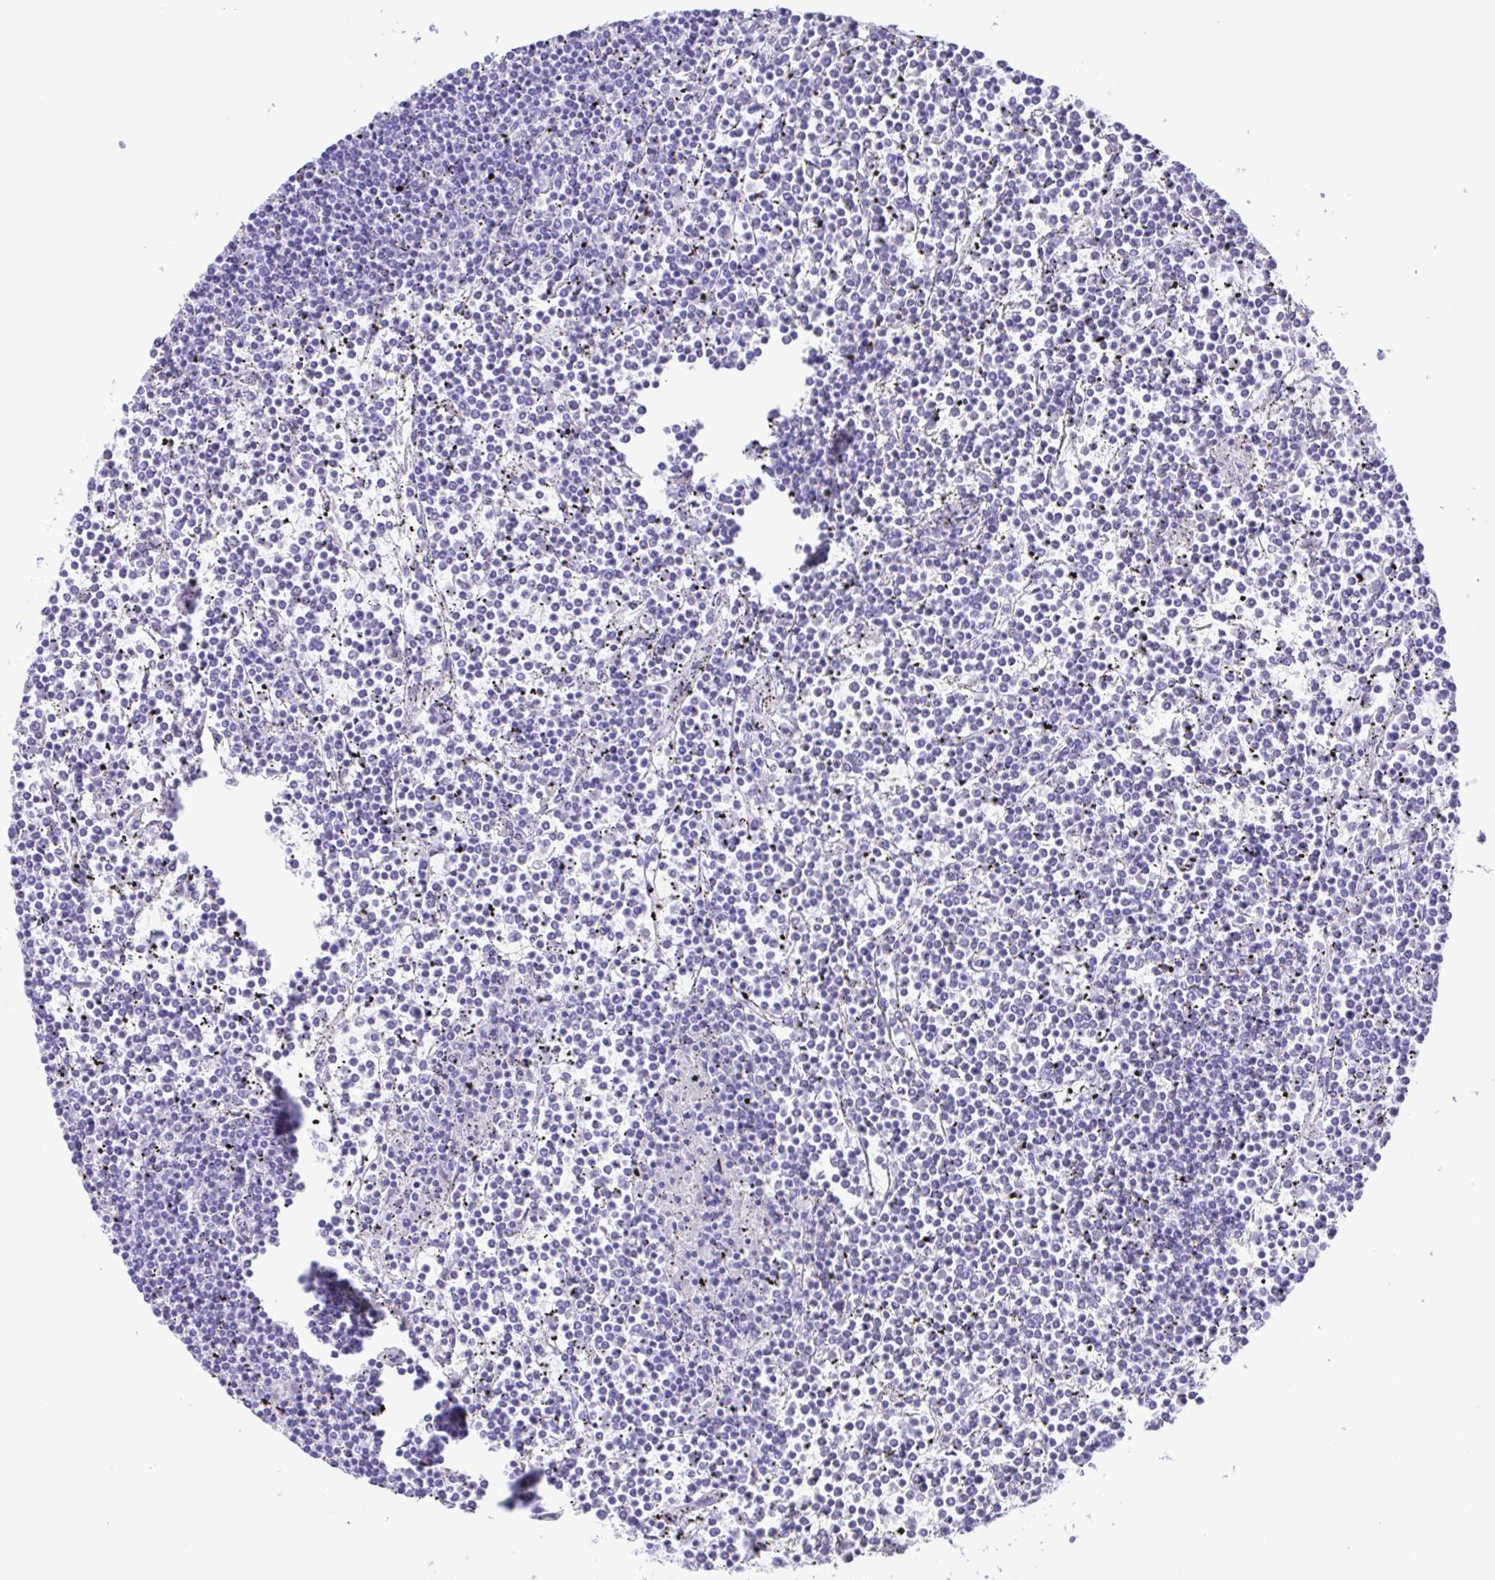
{"staining": {"intensity": "negative", "quantity": "none", "location": "none"}, "tissue": "lymphoma", "cell_type": "Tumor cells", "image_type": "cancer", "snomed": [{"axis": "morphology", "description": "Malignant lymphoma, non-Hodgkin's type, Low grade"}, {"axis": "topography", "description": "Spleen"}], "caption": "The immunohistochemistry (IHC) micrograph has no significant staining in tumor cells of low-grade malignant lymphoma, non-Hodgkin's type tissue.", "gene": "ERP27", "patient": {"sex": "female", "age": 19}}